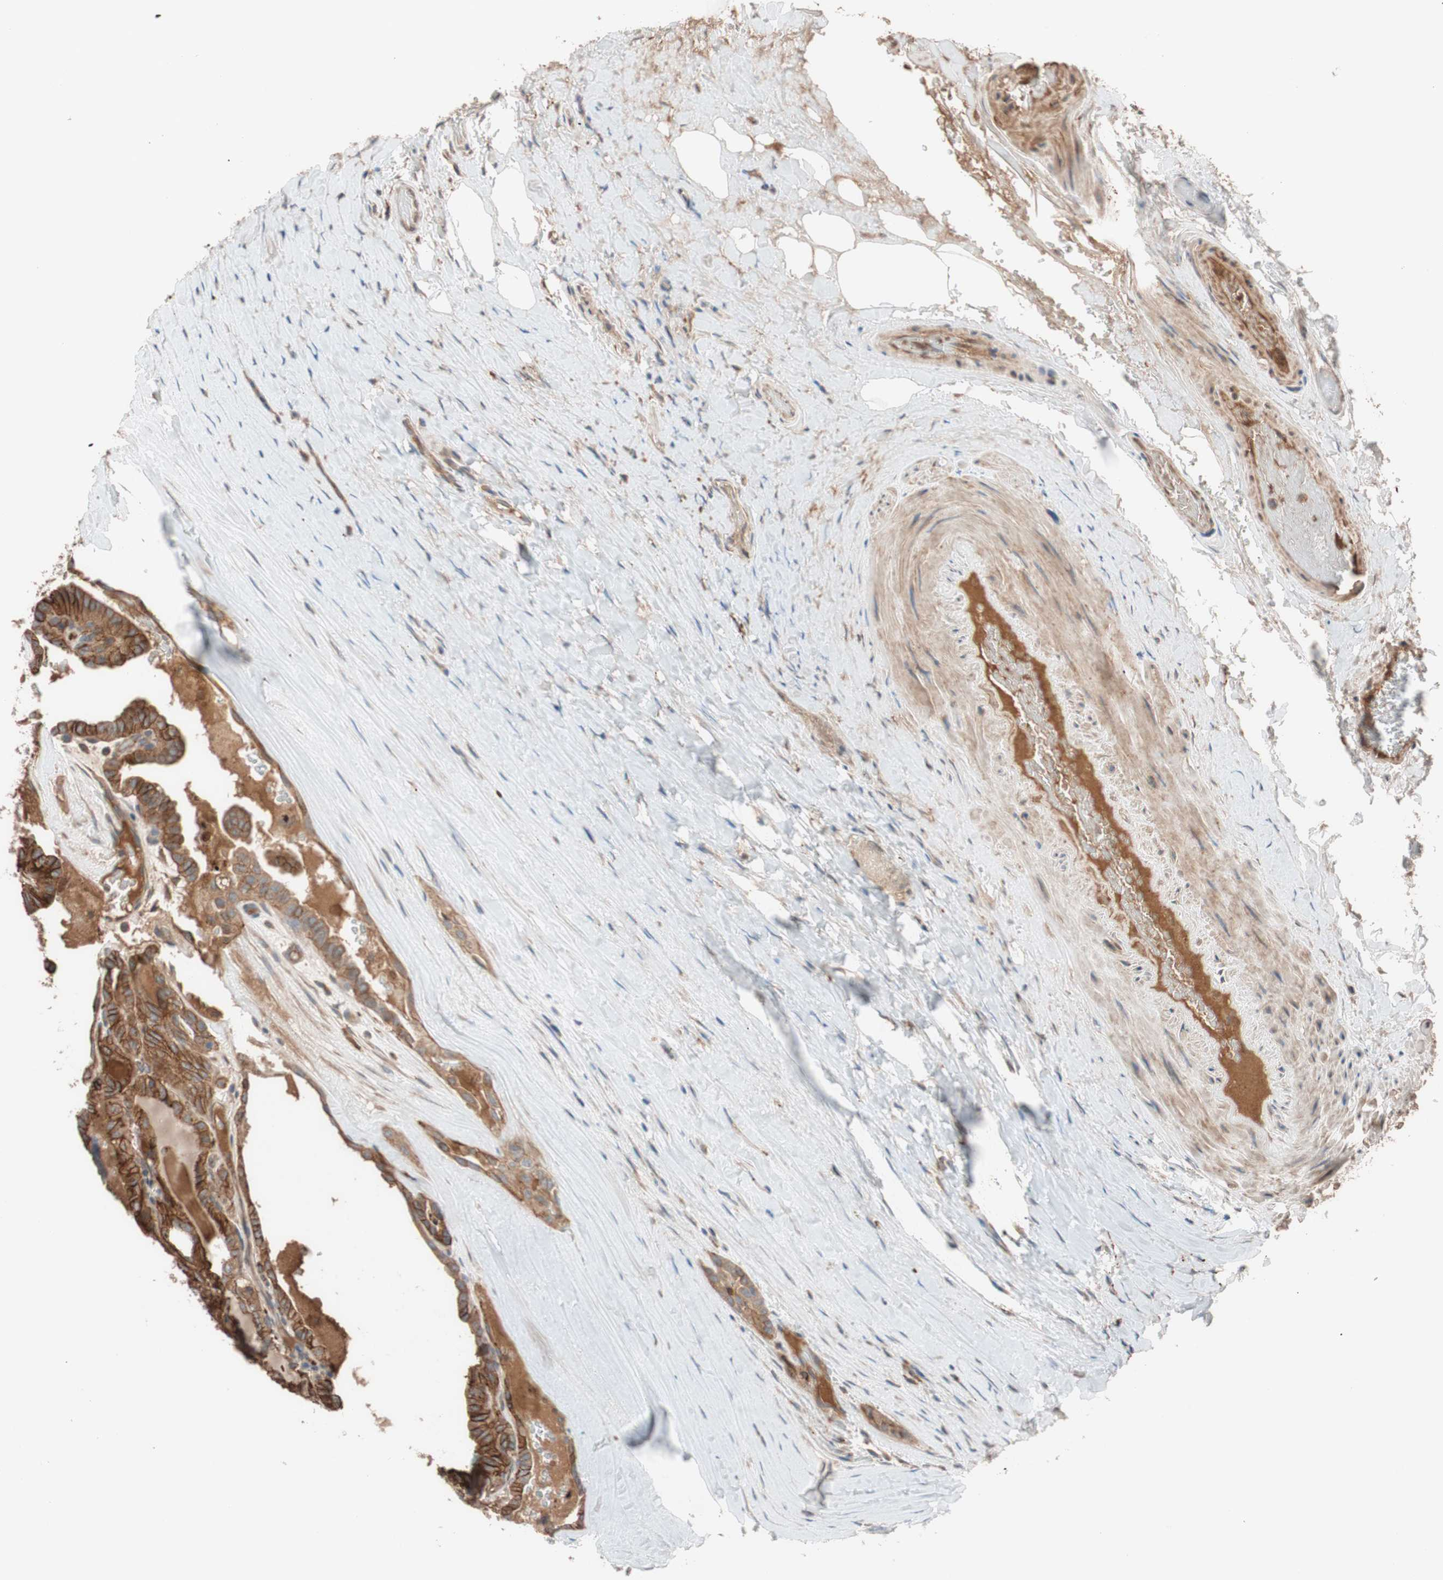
{"staining": {"intensity": "strong", "quantity": ">75%", "location": "cytoplasmic/membranous"}, "tissue": "thyroid cancer", "cell_type": "Tumor cells", "image_type": "cancer", "snomed": [{"axis": "morphology", "description": "Papillary adenocarcinoma, NOS"}, {"axis": "topography", "description": "Thyroid gland"}], "caption": "Thyroid cancer (papillary adenocarcinoma) tissue demonstrates strong cytoplasmic/membranous positivity in approximately >75% of tumor cells, visualized by immunohistochemistry. The staining is performed using DAB brown chromogen to label protein expression. The nuclei are counter-stained blue using hematoxylin.", "gene": "SDC4", "patient": {"sex": "male", "age": 77}}